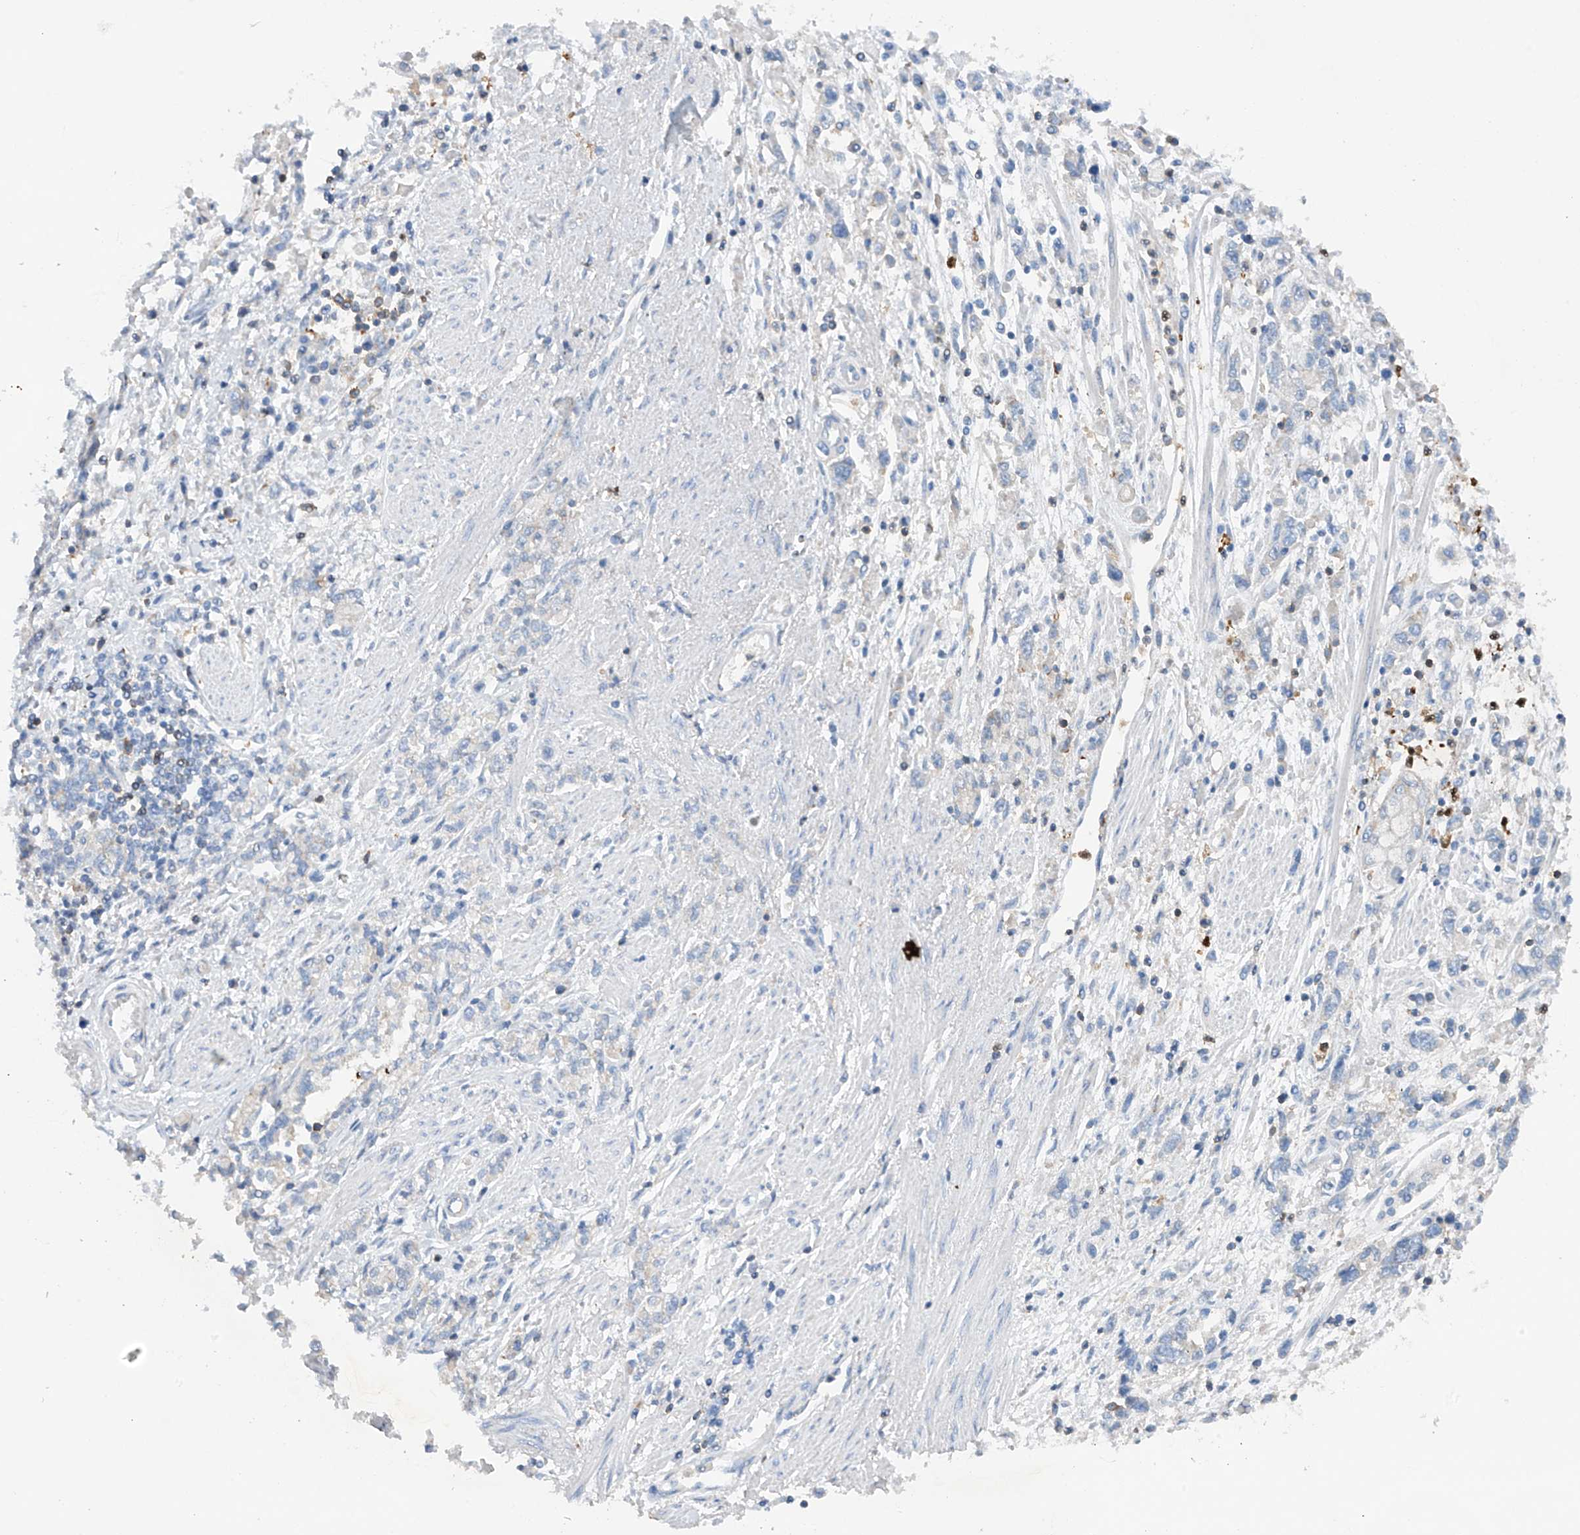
{"staining": {"intensity": "negative", "quantity": "none", "location": "none"}, "tissue": "stomach cancer", "cell_type": "Tumor cells", "image_type": "cancer", "snomed": [{"axis": "morphology", "description": "Adenocarcinoma, NOS"}, {"axis": "topography", "description": "Stomach"}], "caption": "Immunohistochemistry photomicrograph of human stomach cancer (adenocarcinoma) stained for a protein (brown), which reveals no expression in tumor cells.", "gene": "PHACTR2", "patient": {"sex": "female", "age": 76}}